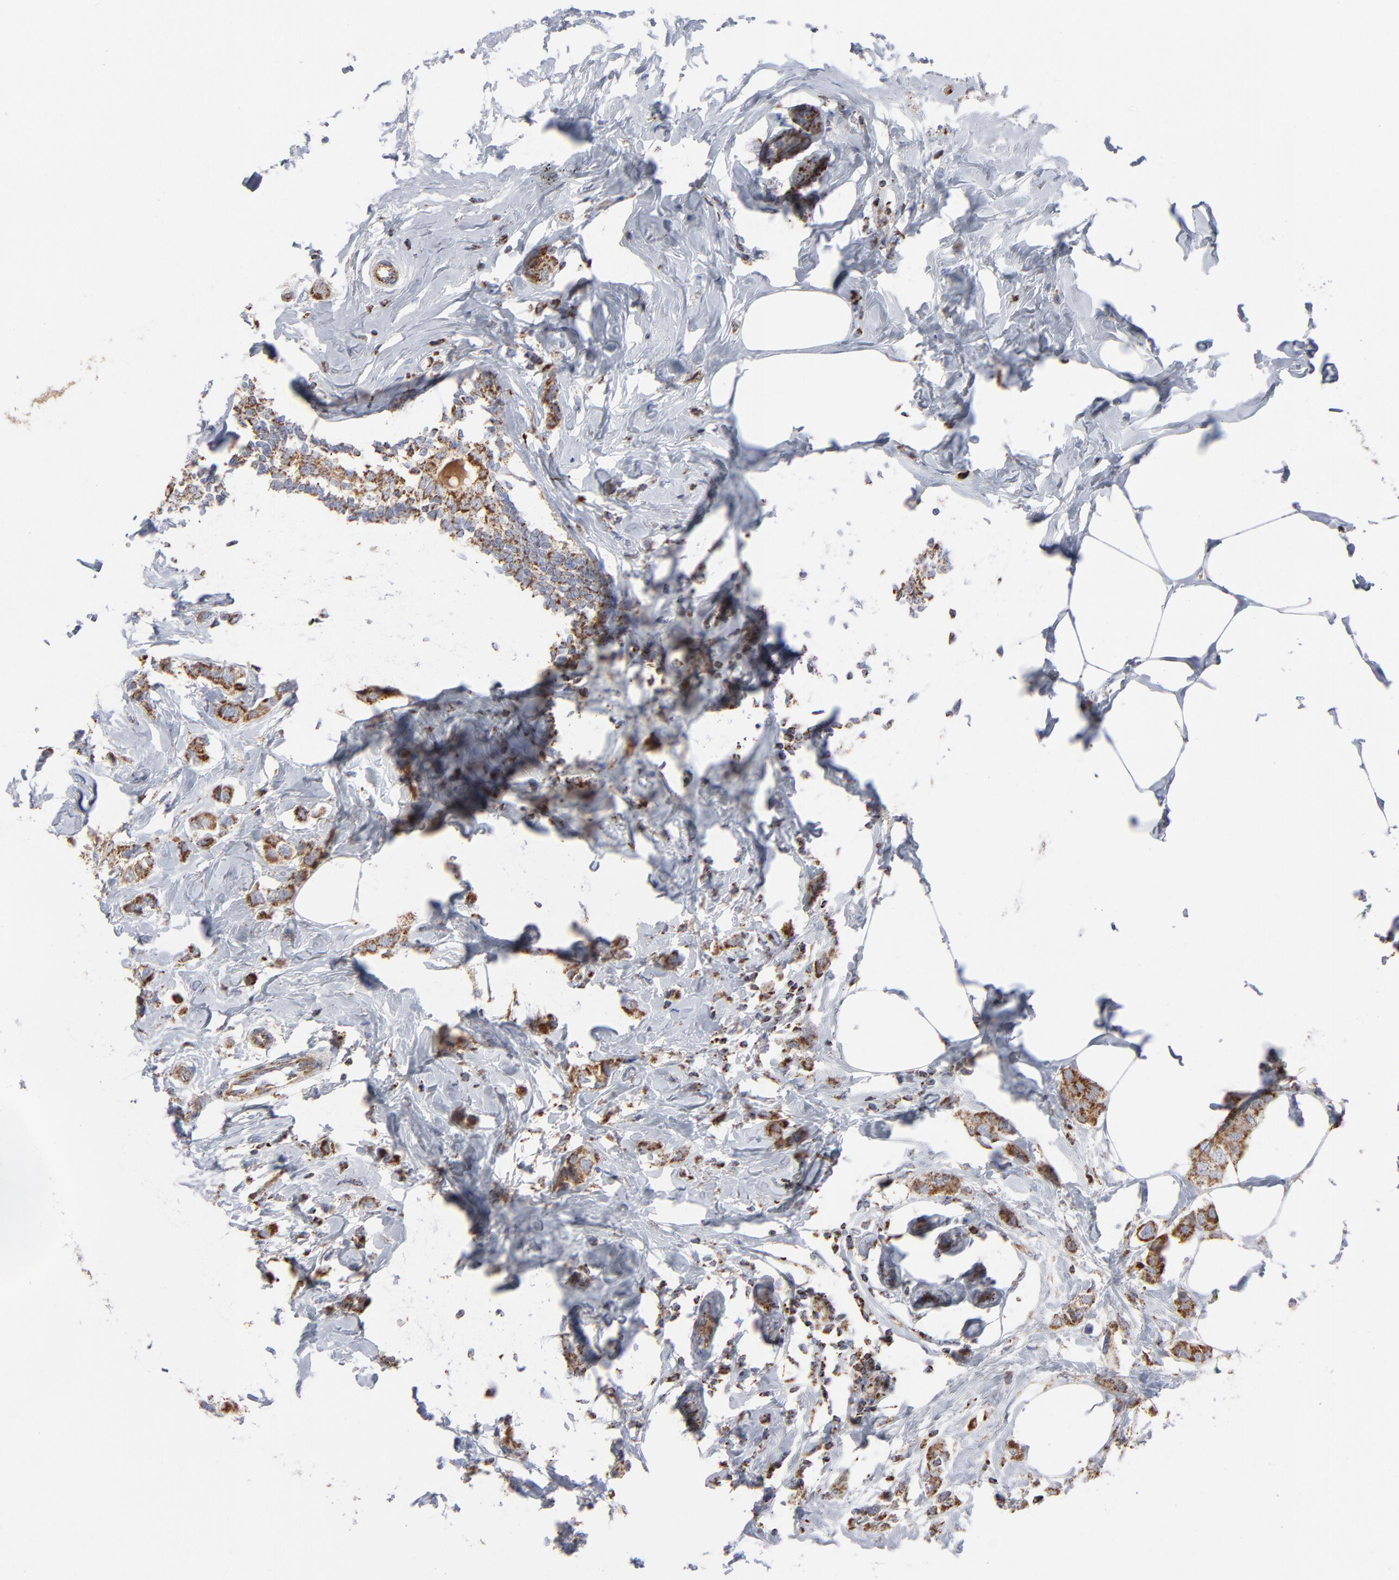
{"staining": {"intensity": "moderate", "quantity": ">75%", "location": "cytoplasmic/membranous"}, "tissue": "breast cancer", "cell_type": "Tumor cells", "image_type": "cancer", "snomed": [{"axis": "morphology", "description": "Normal tissue, NOS"}, {"axis": "morphology", "description": "Duct carcinoma"}, {"axis": "topography", "description": "Breast"}], "caption": "Protein staining of breast cancer (infiltrating ductal carcinoma) tissue exhibits moderate cytoplasmic/membranous staining in approximately >75% of tumor cells.", "gene": "ASB3", "patient": {"sex": "female", "age": 50}}